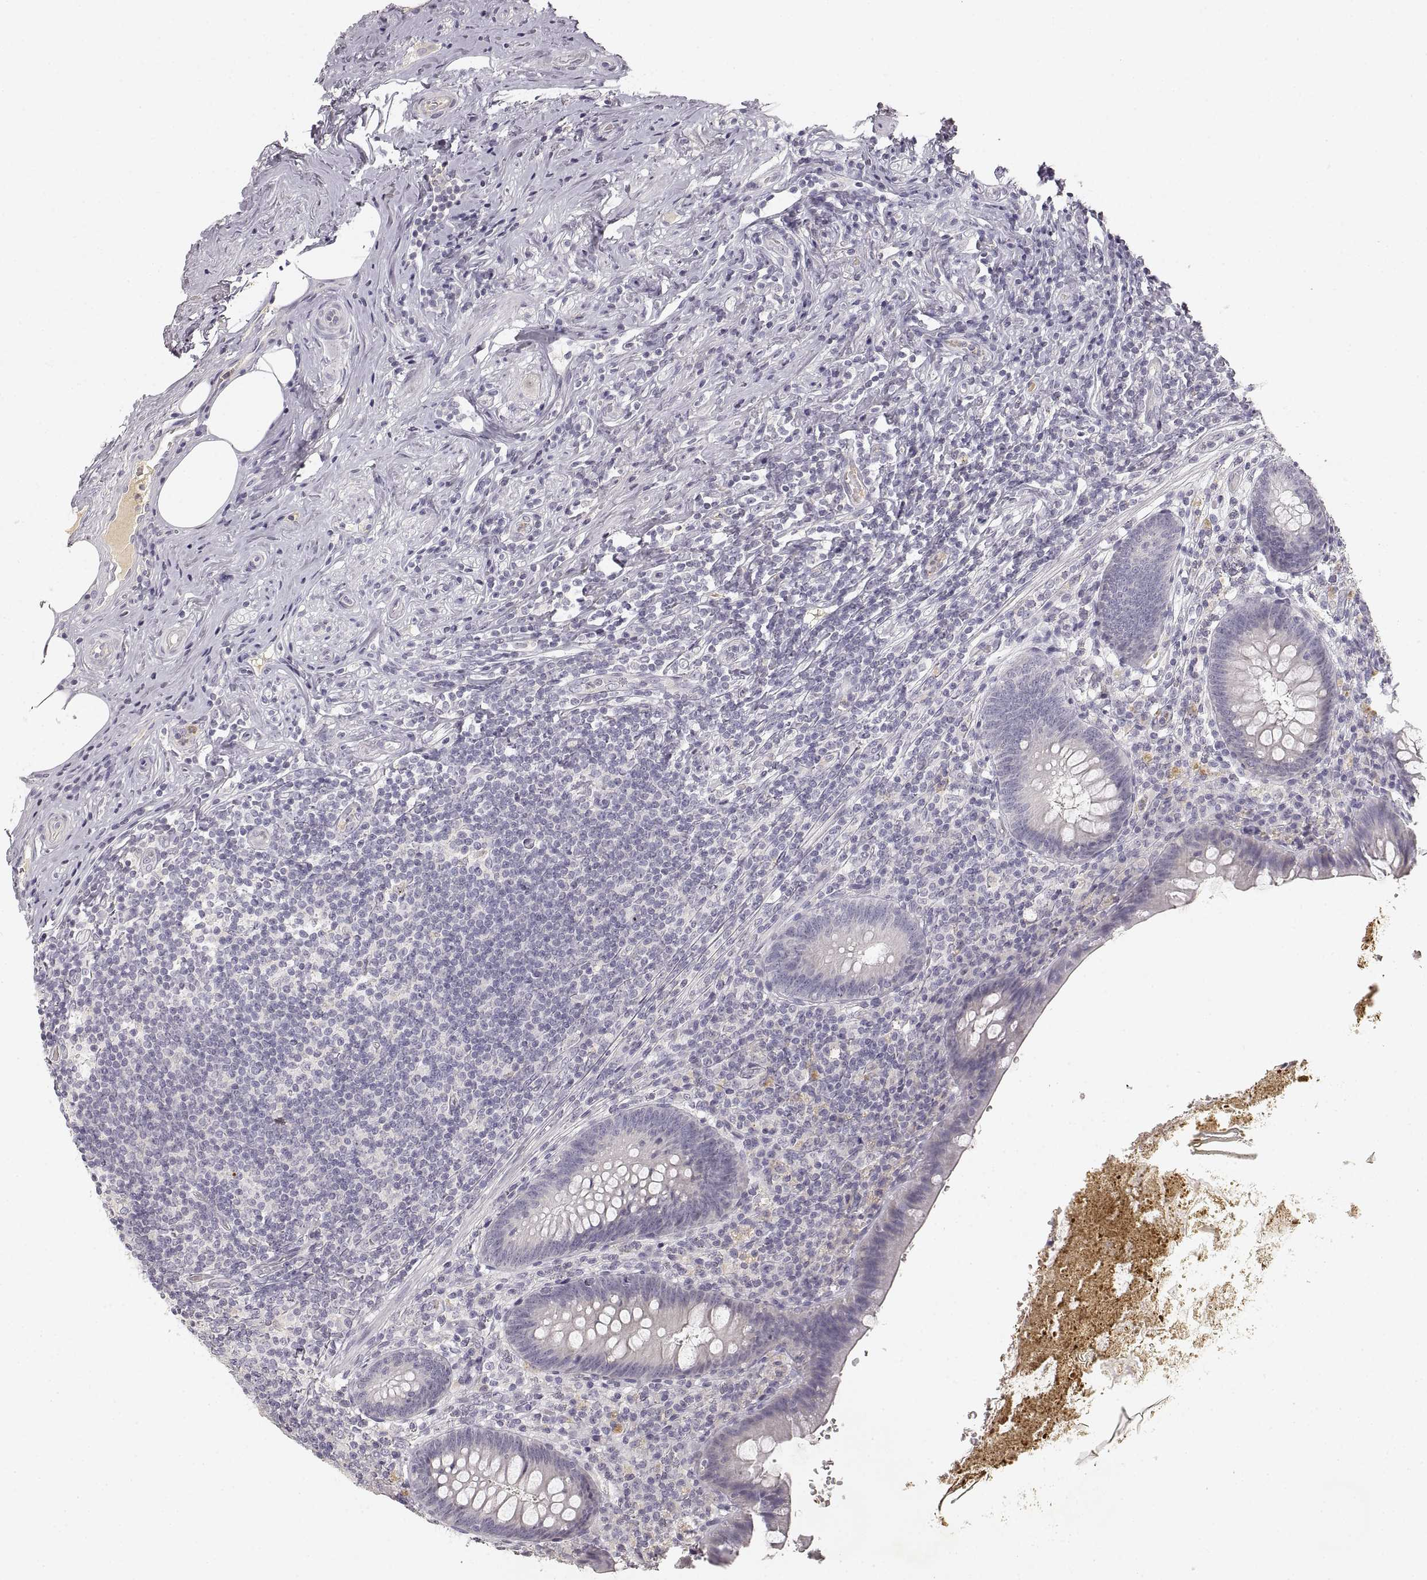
{"staining": {"intensity": "negative", "quantity": "none", "location": "none"}, "tissue": "appendix", "cell_type": "Glandular cells", "image_type": "normal", "snomed": [{"axis": "morphology", "description": "Normal tissue, NOS"}, {"axis": "topography", "description": "Appendix"}], "caption": "Human appendix stained for a protein using immunohistochemistry (IHC) demonstrates no staining in glandular cells.", "gene": "RUNDC3A", "patient": {"sex": "male", "age": 47}}